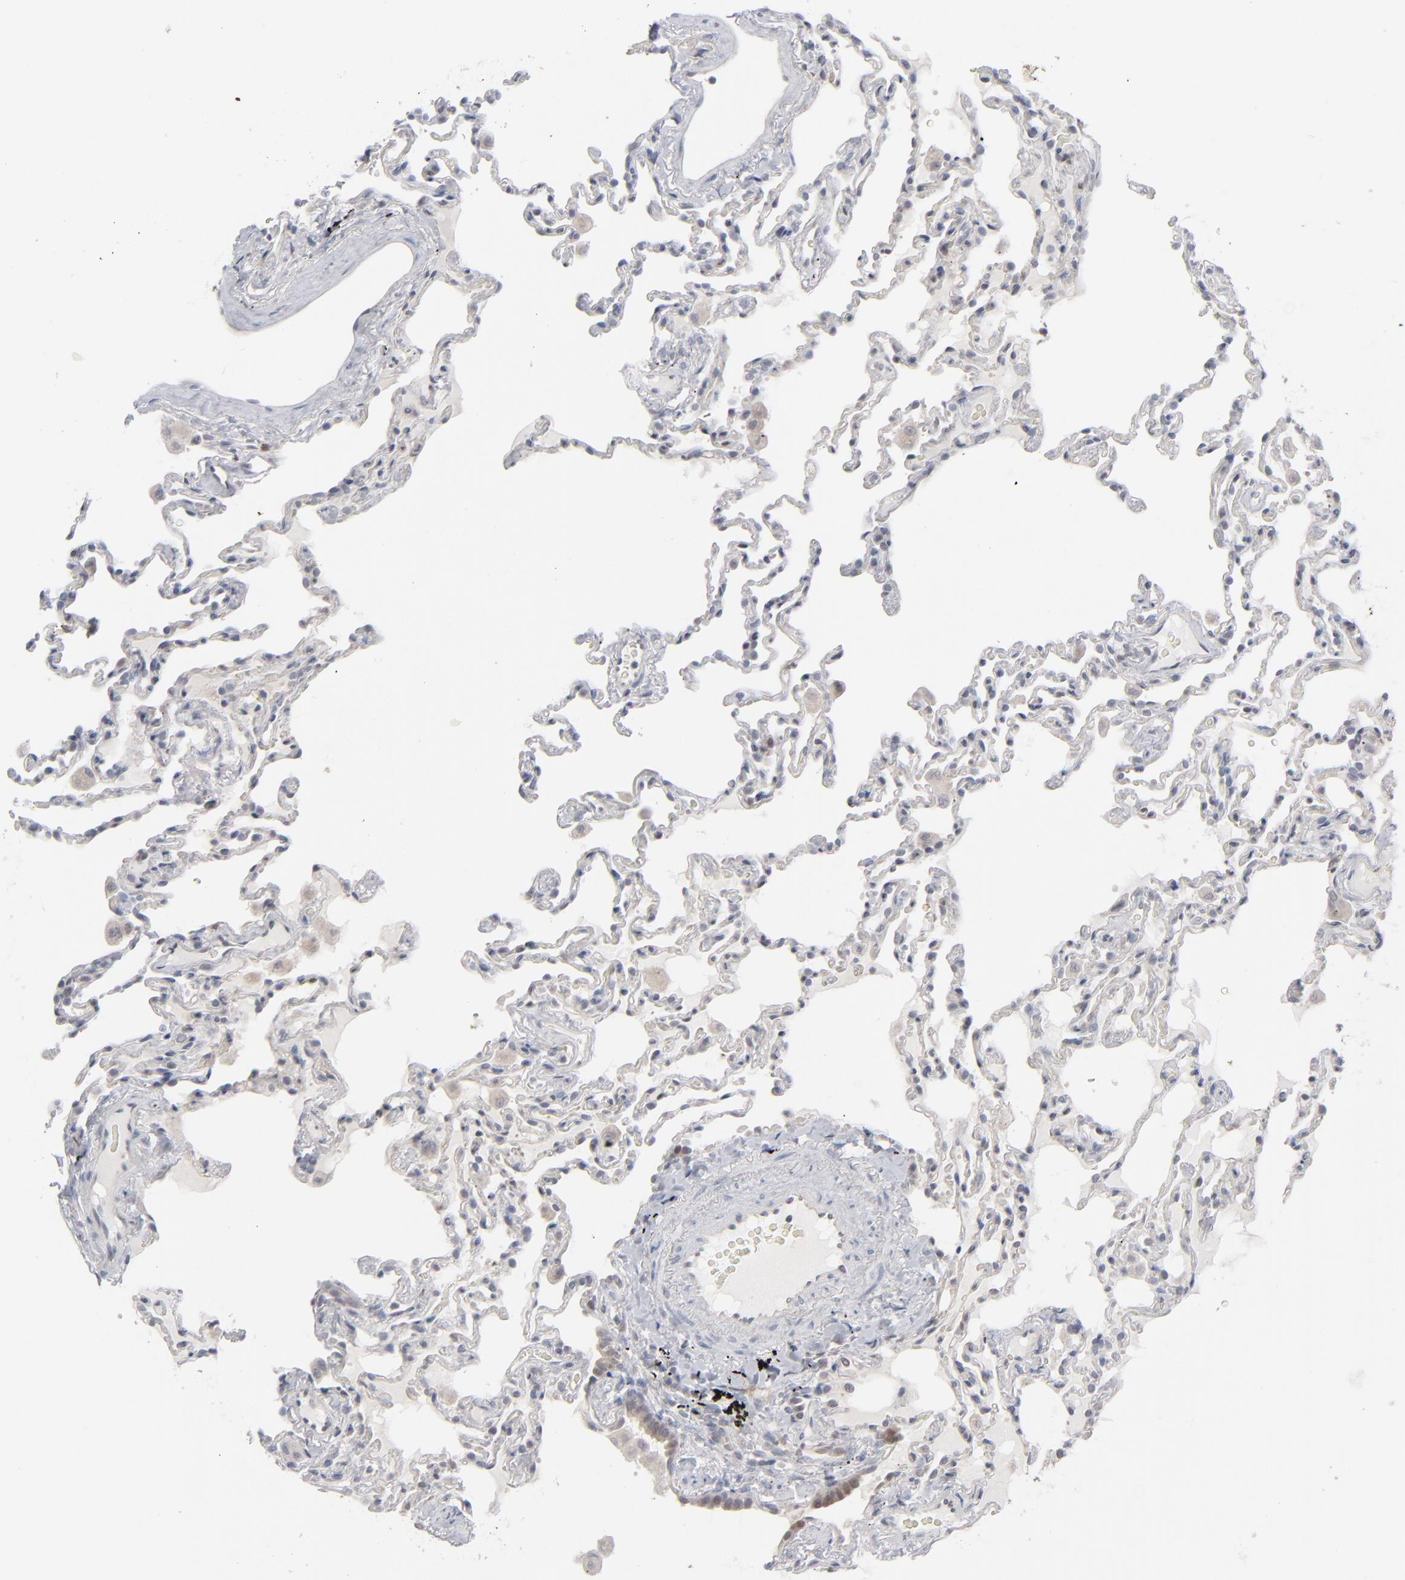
{"staining": {"intensity": "negative", "quantity": "none", "location": "none"}, "tissue": "lung", "cell_type": "Alveolar cells", "image_type": "normal", "snomed": [{"axis": "morphology", "description": "Normal tissue, NOS"}, {"axis": "topography", "description": "Lung"}], "caption": "Image shows no protein expression in alveolar cells of normal lung.", "gene": "POF1B", "patient": {"sex": "male", "age": 59}}